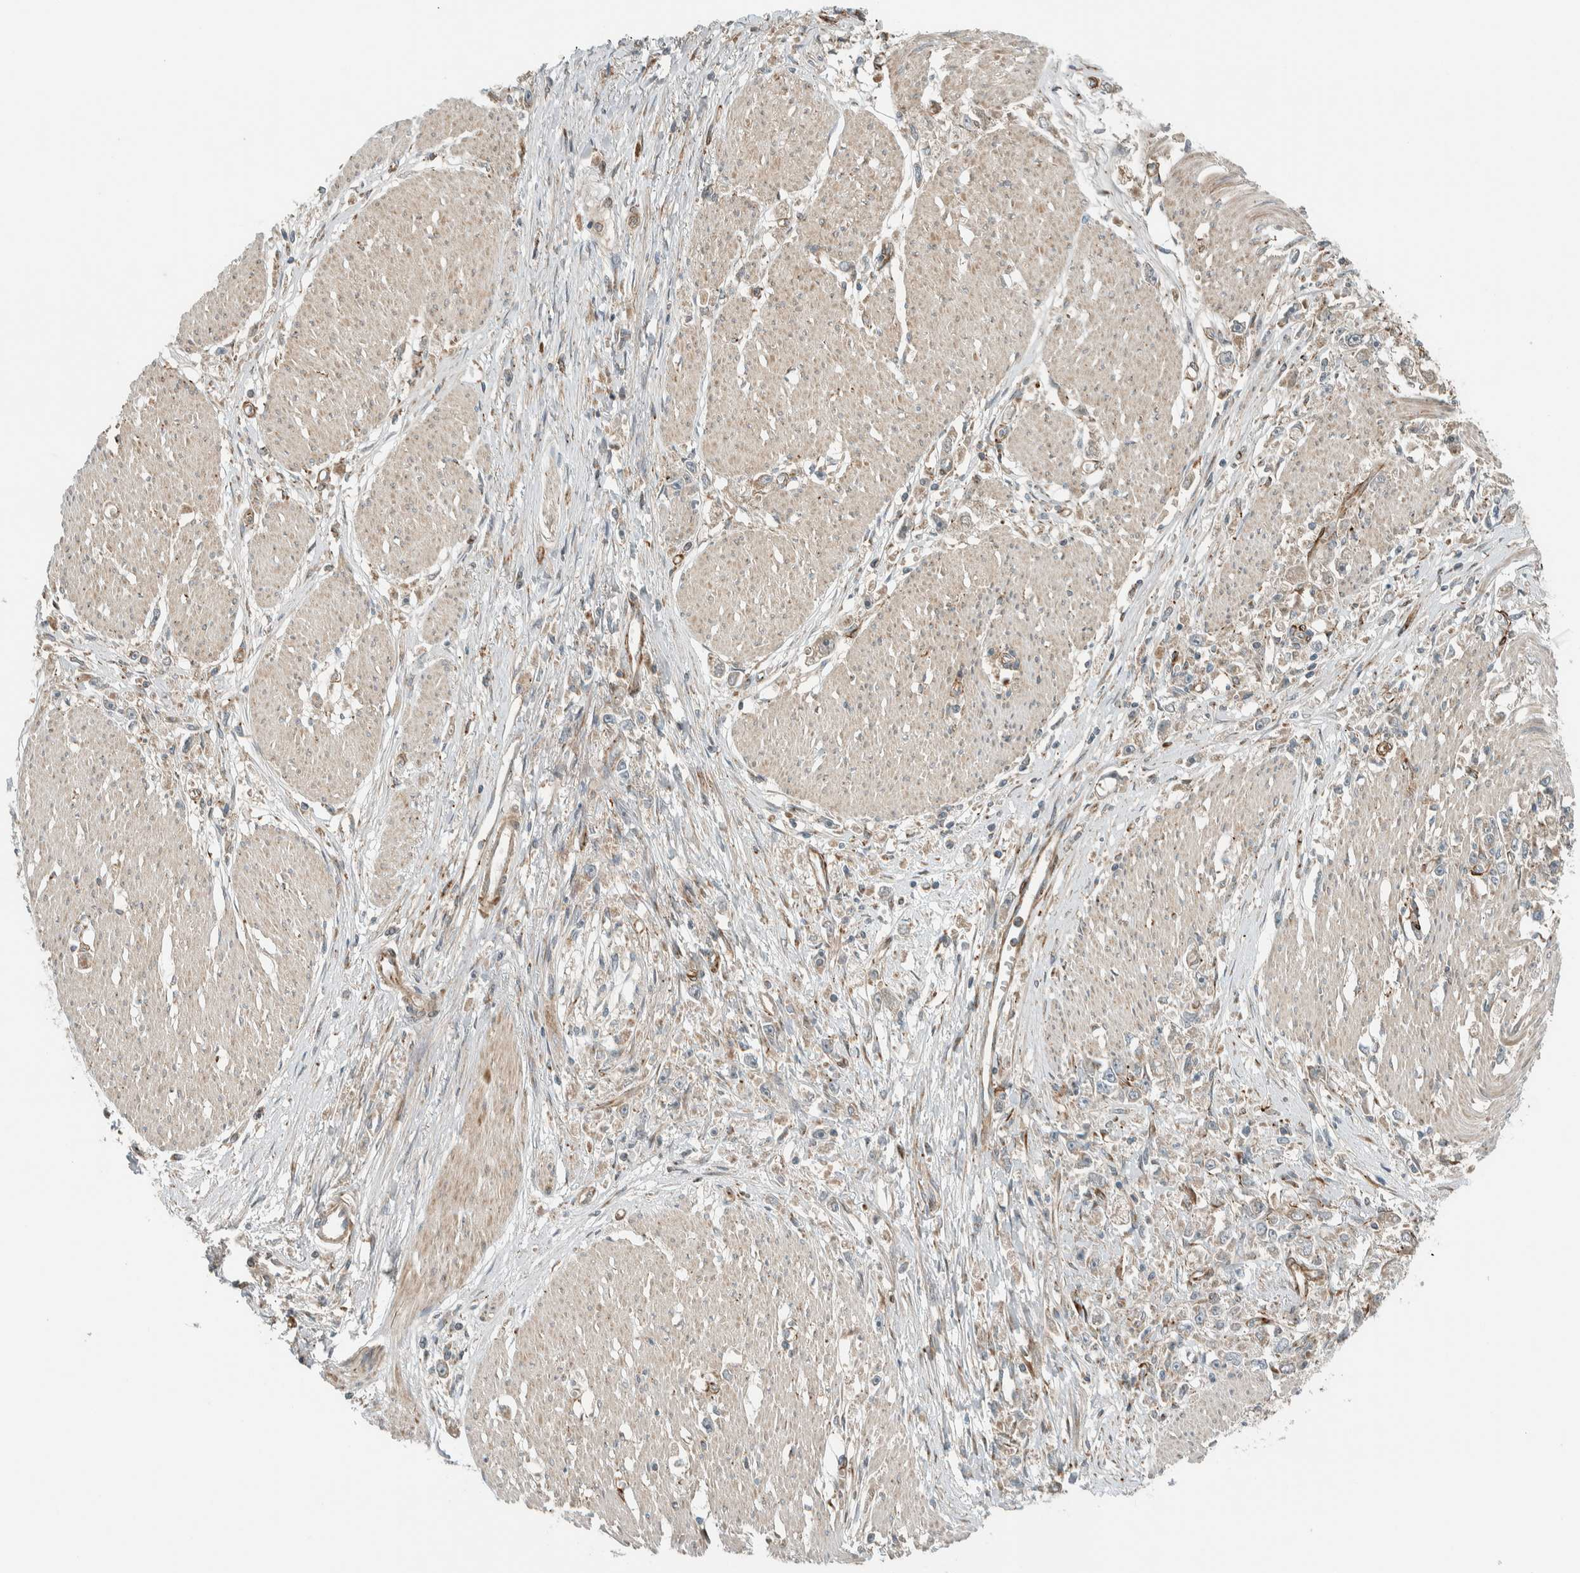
{"staining": {"intensity": "negative", "quantity": "none", "location": "none"}, "tissue": "stomach cancer", "cell_type": "Tumor cells", "image_type": "cancer", "snomed": [{"axis": "morphology", "description": "Adenocarcinoma, NOS"}, {"axis": "topography", "description": "Stomach"}], "caption": "Photomicrograph shows no significant protein expression in tumor cells of stomach adenocarcinoma.", "gene": "EXOC7", "patient": {"sex": "female", "age": 59}}